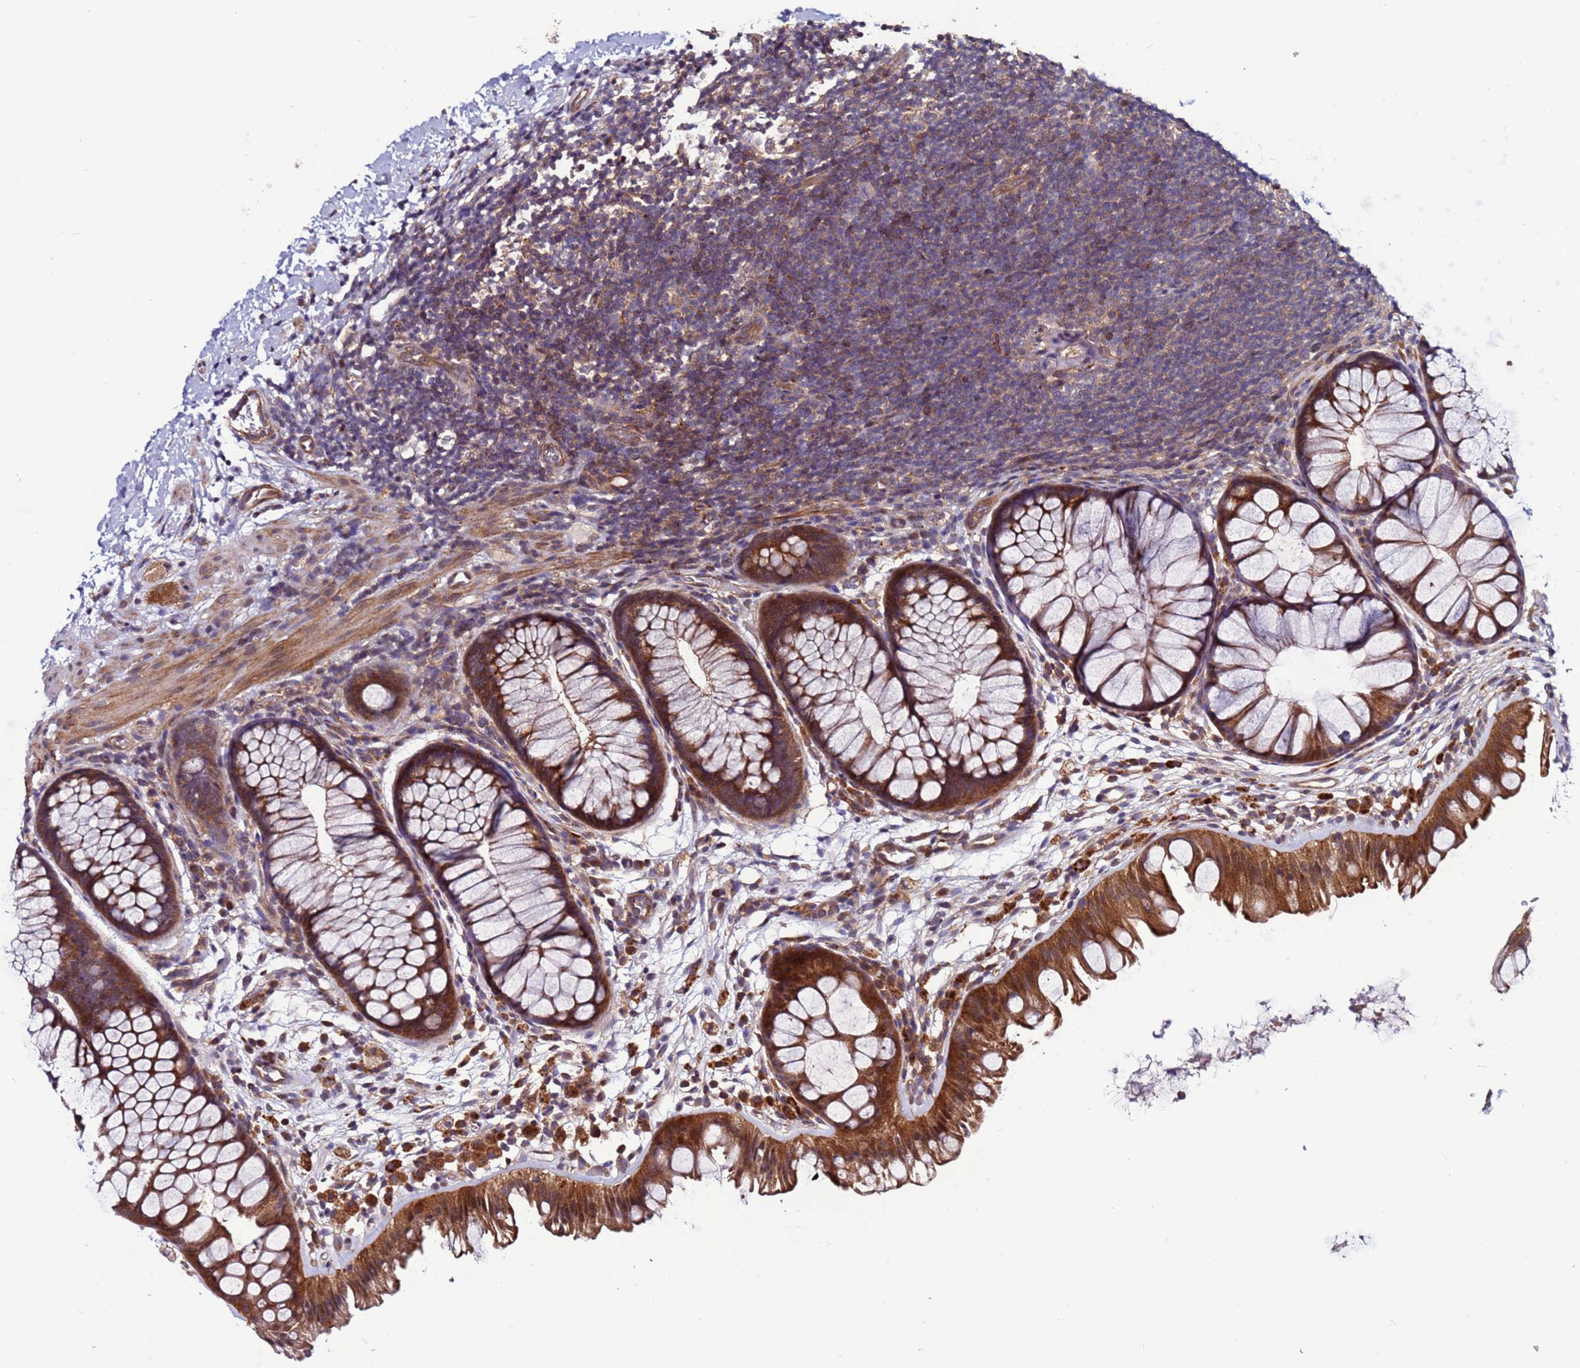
{"staining": {"intensity": "moderate", "quantity": ">75%", "location": "cytoplasmic/membranous"}, "tissue": "colon", "cell_type": "Endothelial cells", "image_type": "normal", "snomed": [{"axis": "morphology", "description": "Normal tissue, NOS"}, {"axis": "topography", "description": "Colon"}], "caption": "Immunohistochemistry (IHC) staining of unremarkable colon, which shows medium levels of moderate cytoplasmic/membranous expression in about >75% of endothelial cells indicating moderate cytoplasmic/membranous protein expression. The staining was performed using DAB (3,3'-diaminobenzidine) (brown) for protein detection and nuclei were counterstained in hematoxylin (blue).", "gene": "GAREM1", "patient": {"sex": "female", "age": 62}}